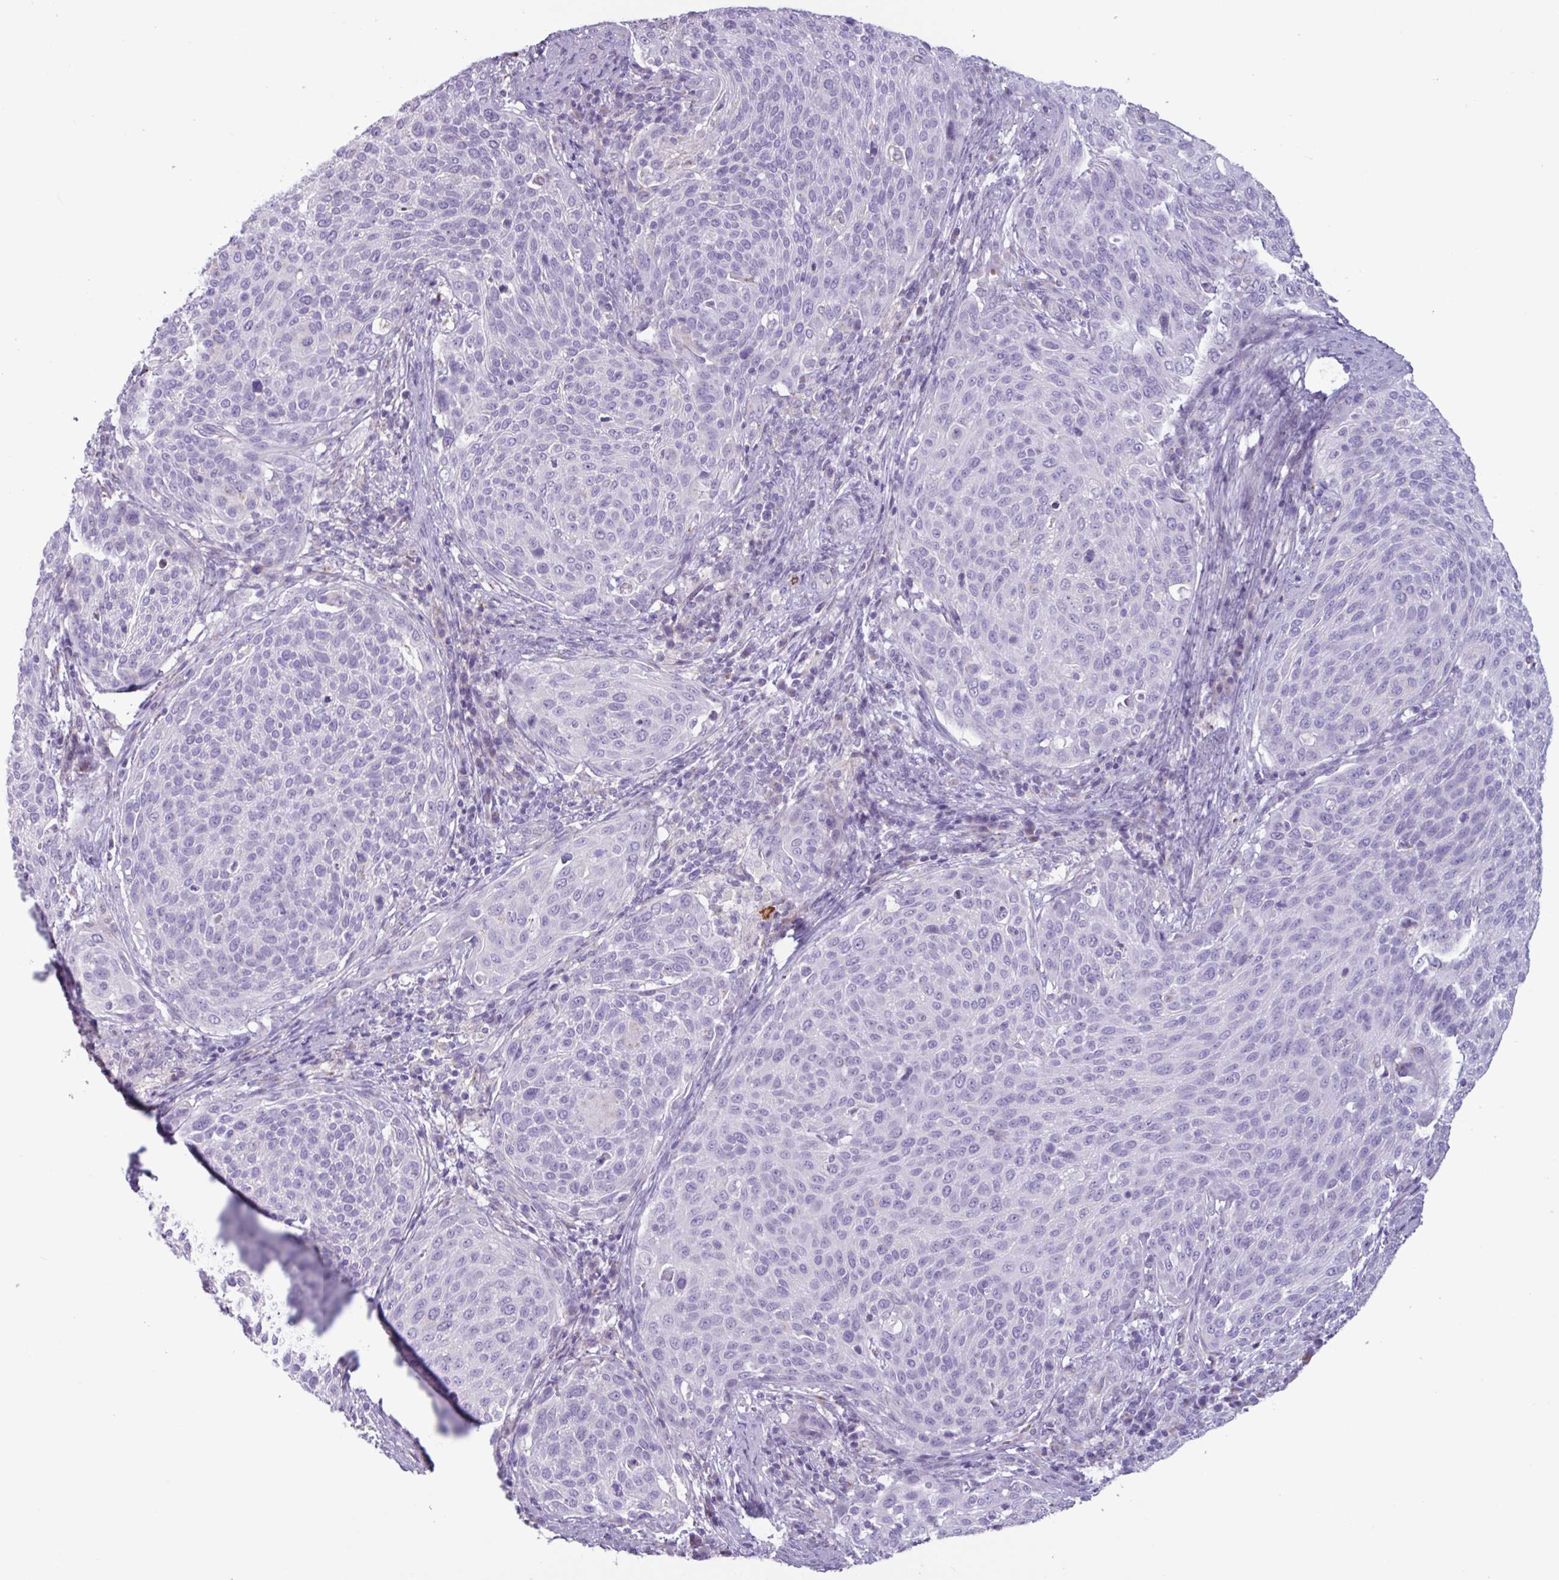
{"staining": {"intensity": "negative", "quantity": "none", "location": "none"}, "tissue": "cervical cancer", "cell_type": "Tumor cells", "image_type": "cancer", "snomed": [{"axis": "morphology", "description": "Squamous cell carcinoma, NOS"}, {"axis": "topography", "description": "Cervix"}], "caption": "A photomicrograph of cervical squamous cell carcinoma stained for a protein demonstrates no brown staining in tumor cells.", "gene": "ADGRE1", "patient": {"sex": "female", "age": 31}}